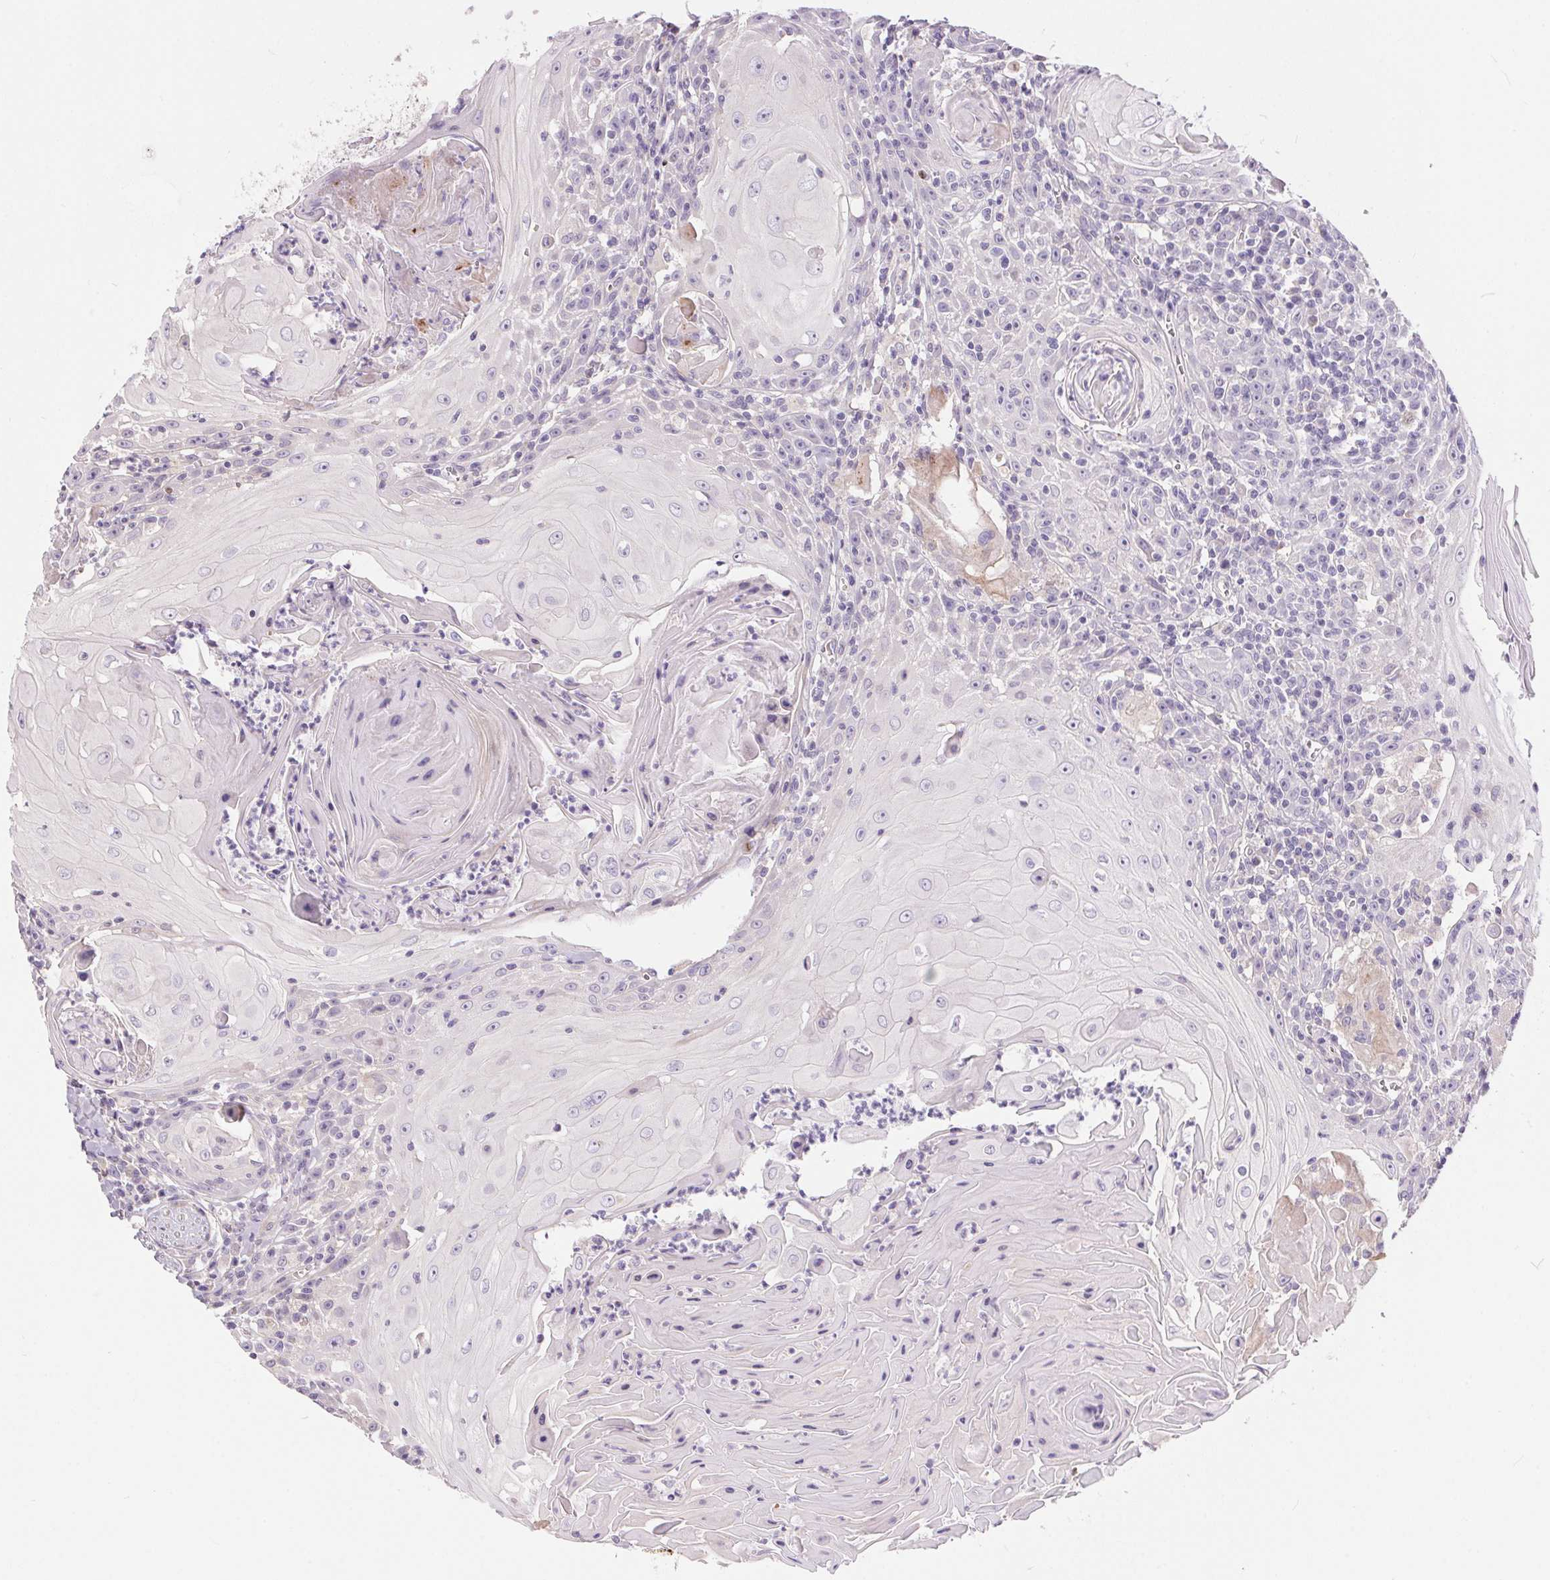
{"staining": {"intensity": "negative", "quantity": "none", "location": "none"}, "tissue": "head and neck cancer", "cell_type": "Tumor cells", "image_type": "cancer", "snomed": [{"axis": "morphology", "description": "Squamous cell carcinoma, NOS"}, {"axis": "topography", "description": "Head-Neck"}], "caption": "This is an immunohistochemistry (IHC) histopathology image of squamous cell carcinoma (head and neck). There is no positivity in tumor cells.", "gene": "UNC13B", "patient": {"sex": "male", "age": 52}}